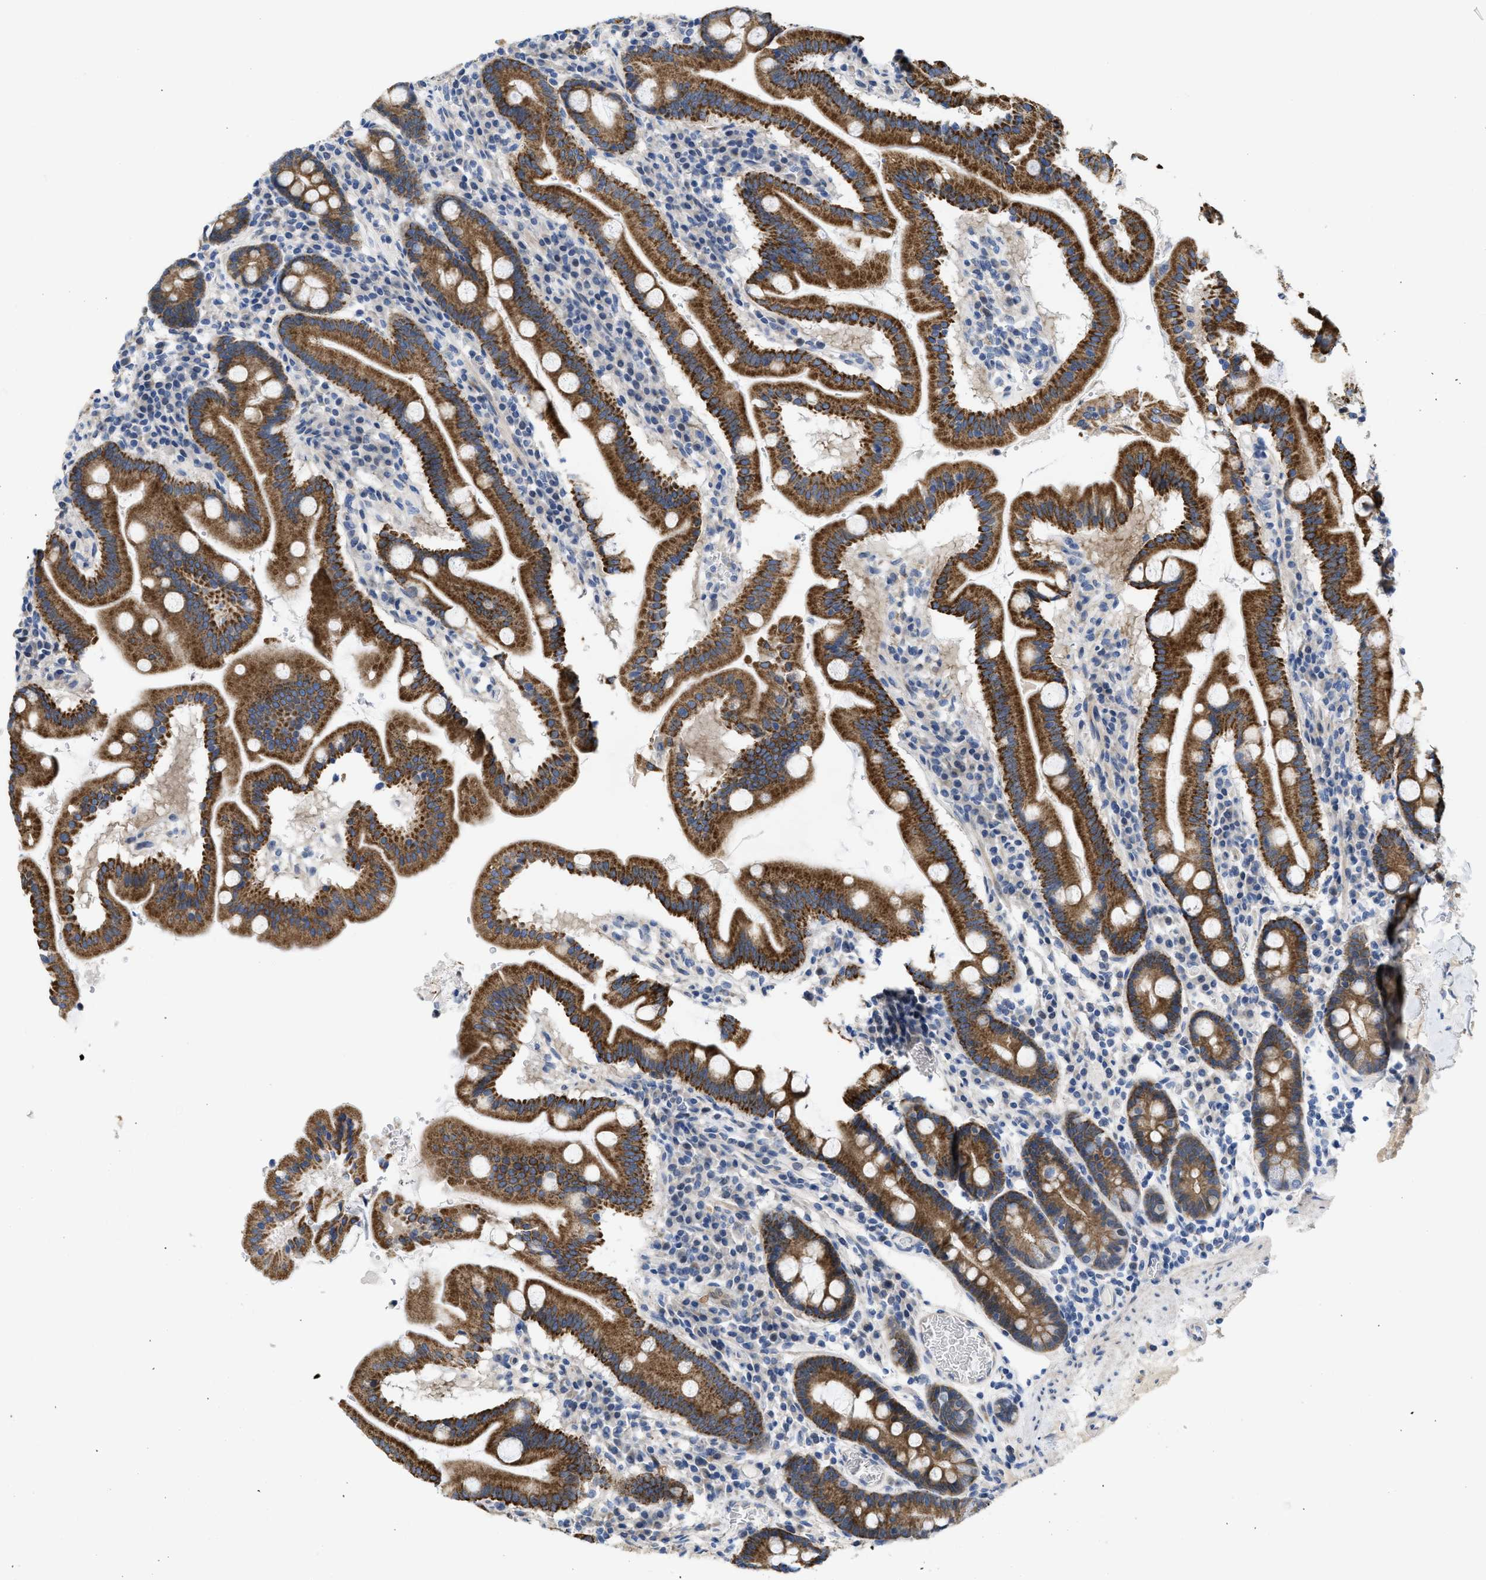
{"staining": {"intensity": "strong", "quantity": ">75%", "location": "cytoplasmic/membranous"}, "tissue": "duodenum", "cell_type": "Glandular cells", "image_type": "normal", "snomed": [{"axis": "morphology", "description": "Normal tissue, NOS"}, {"axis": "topography", "description": "Duodenum"}], "caption": "Protein positivity by immunohistochemistry reveals strong cytoplasmic/membranous positivity in approximately >75% of glandular cells in normal duodenum.", "gene": "CDPF1", "patient": {"sex": "male", "age": 50}}